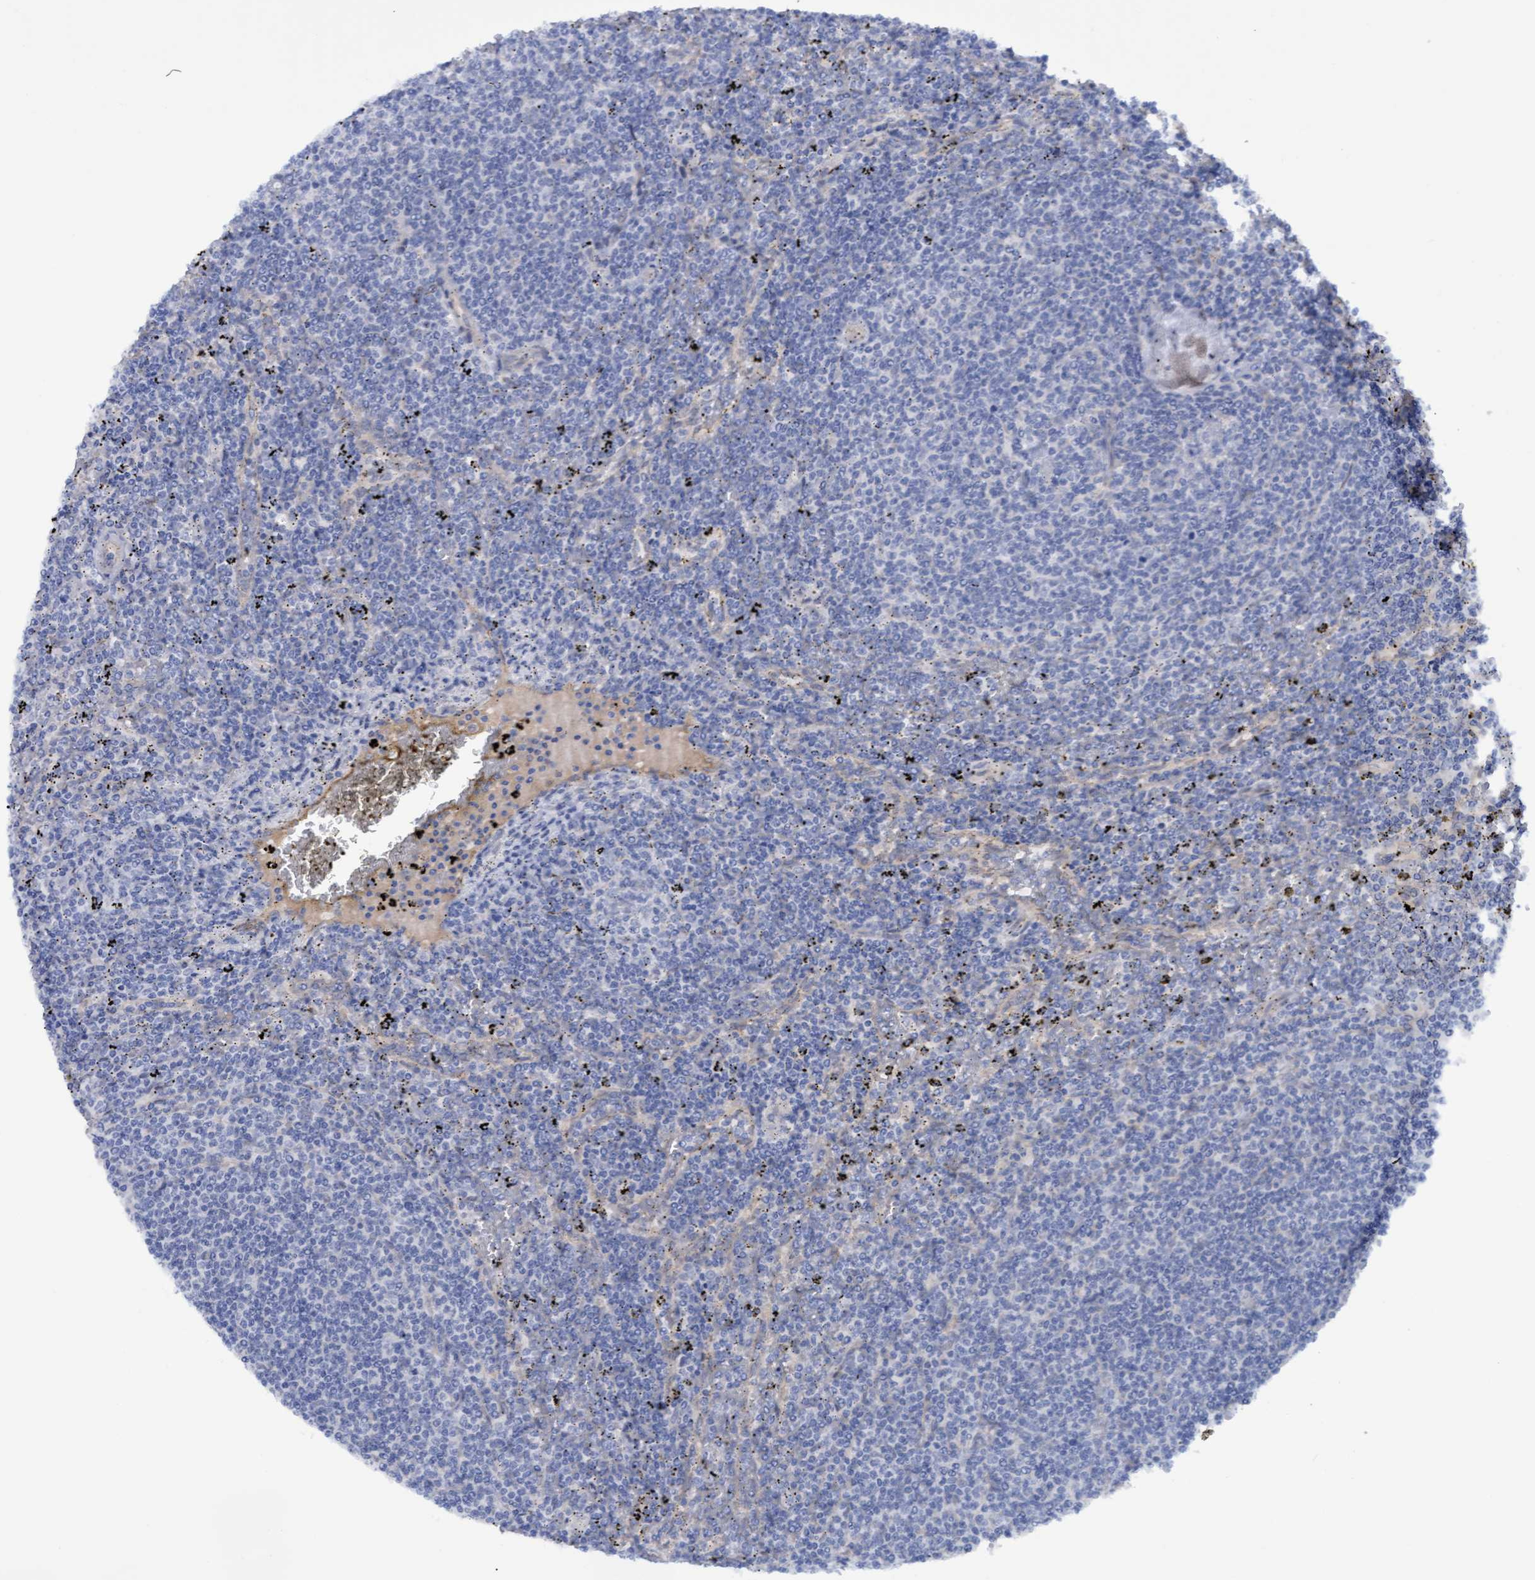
{"staining": {"intensity": "negative", "quantity": "none", "location": "none"}, "tissue": "lymphoma", "cell_type": "Tumor cells", "image_type": "cancer", "snomed": [{"axis": "morphology", "description": "Malignant lymphoma, non-Hodgkin's type, Low grade"}, {"axis": "topography", "description": "Spleen"}], "caption": "Histopathology image shows no significant protein staining in tumor cells of lymphoma.", "gene": "STXBP1", "patient": {"sex": "female", "age": 50}}